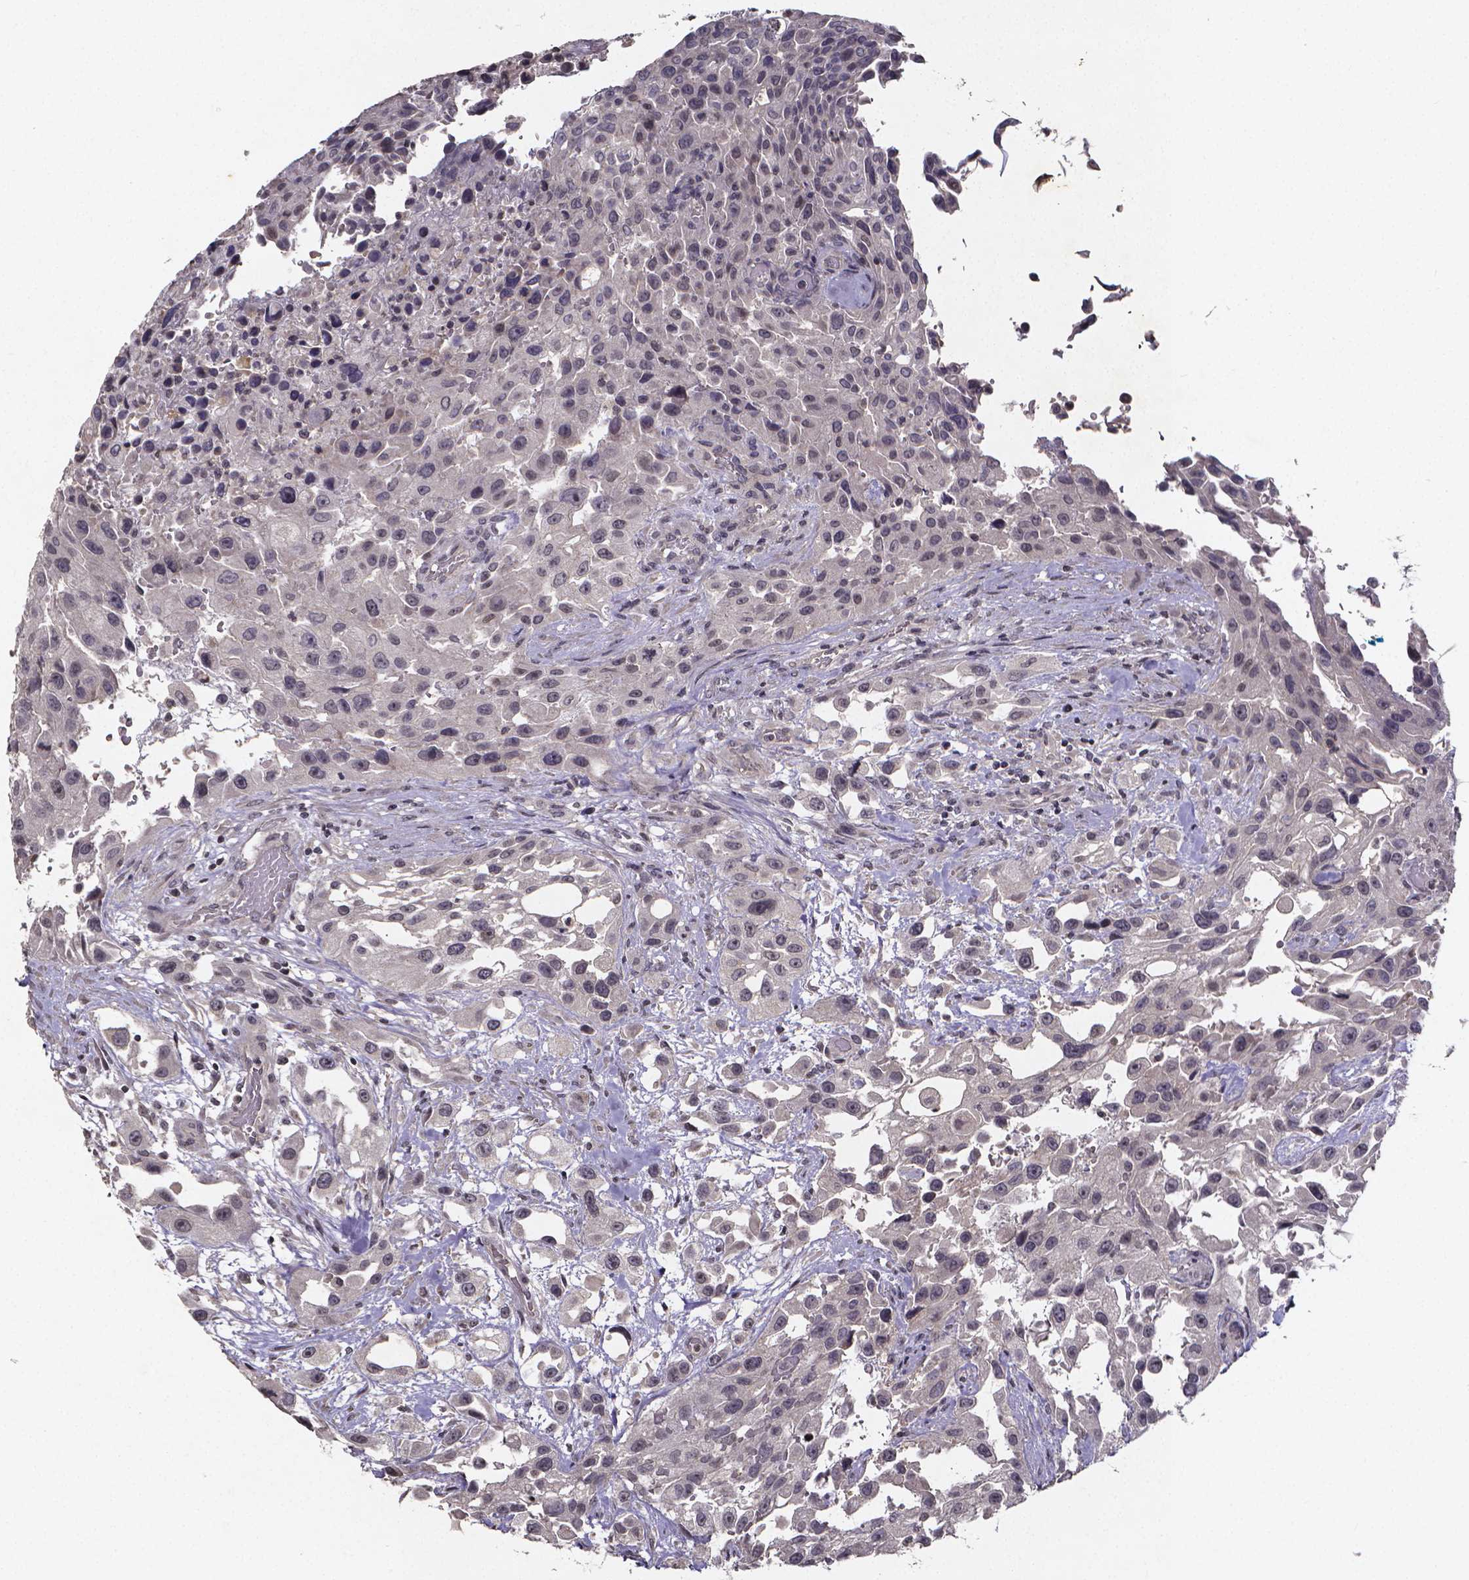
{"staining": {"intensity": "weak", "quantity": "<25%", "location": "nuclear"}, "tissue": "urothelial cancer", "cell_type": "Tumor cells", "image_type": "cancer", "snomed": [{"axis": "morphology", "description": "Urothelial carcinoma, High grade"}, {"axis": "topography", "description": "Urinary bladder"}], "caption": "Tumor cells show no significant positivity in urothelial carcinoma (high-grade).", "gene": "TP73", "patient": {"sex": "male", "age": 79}}